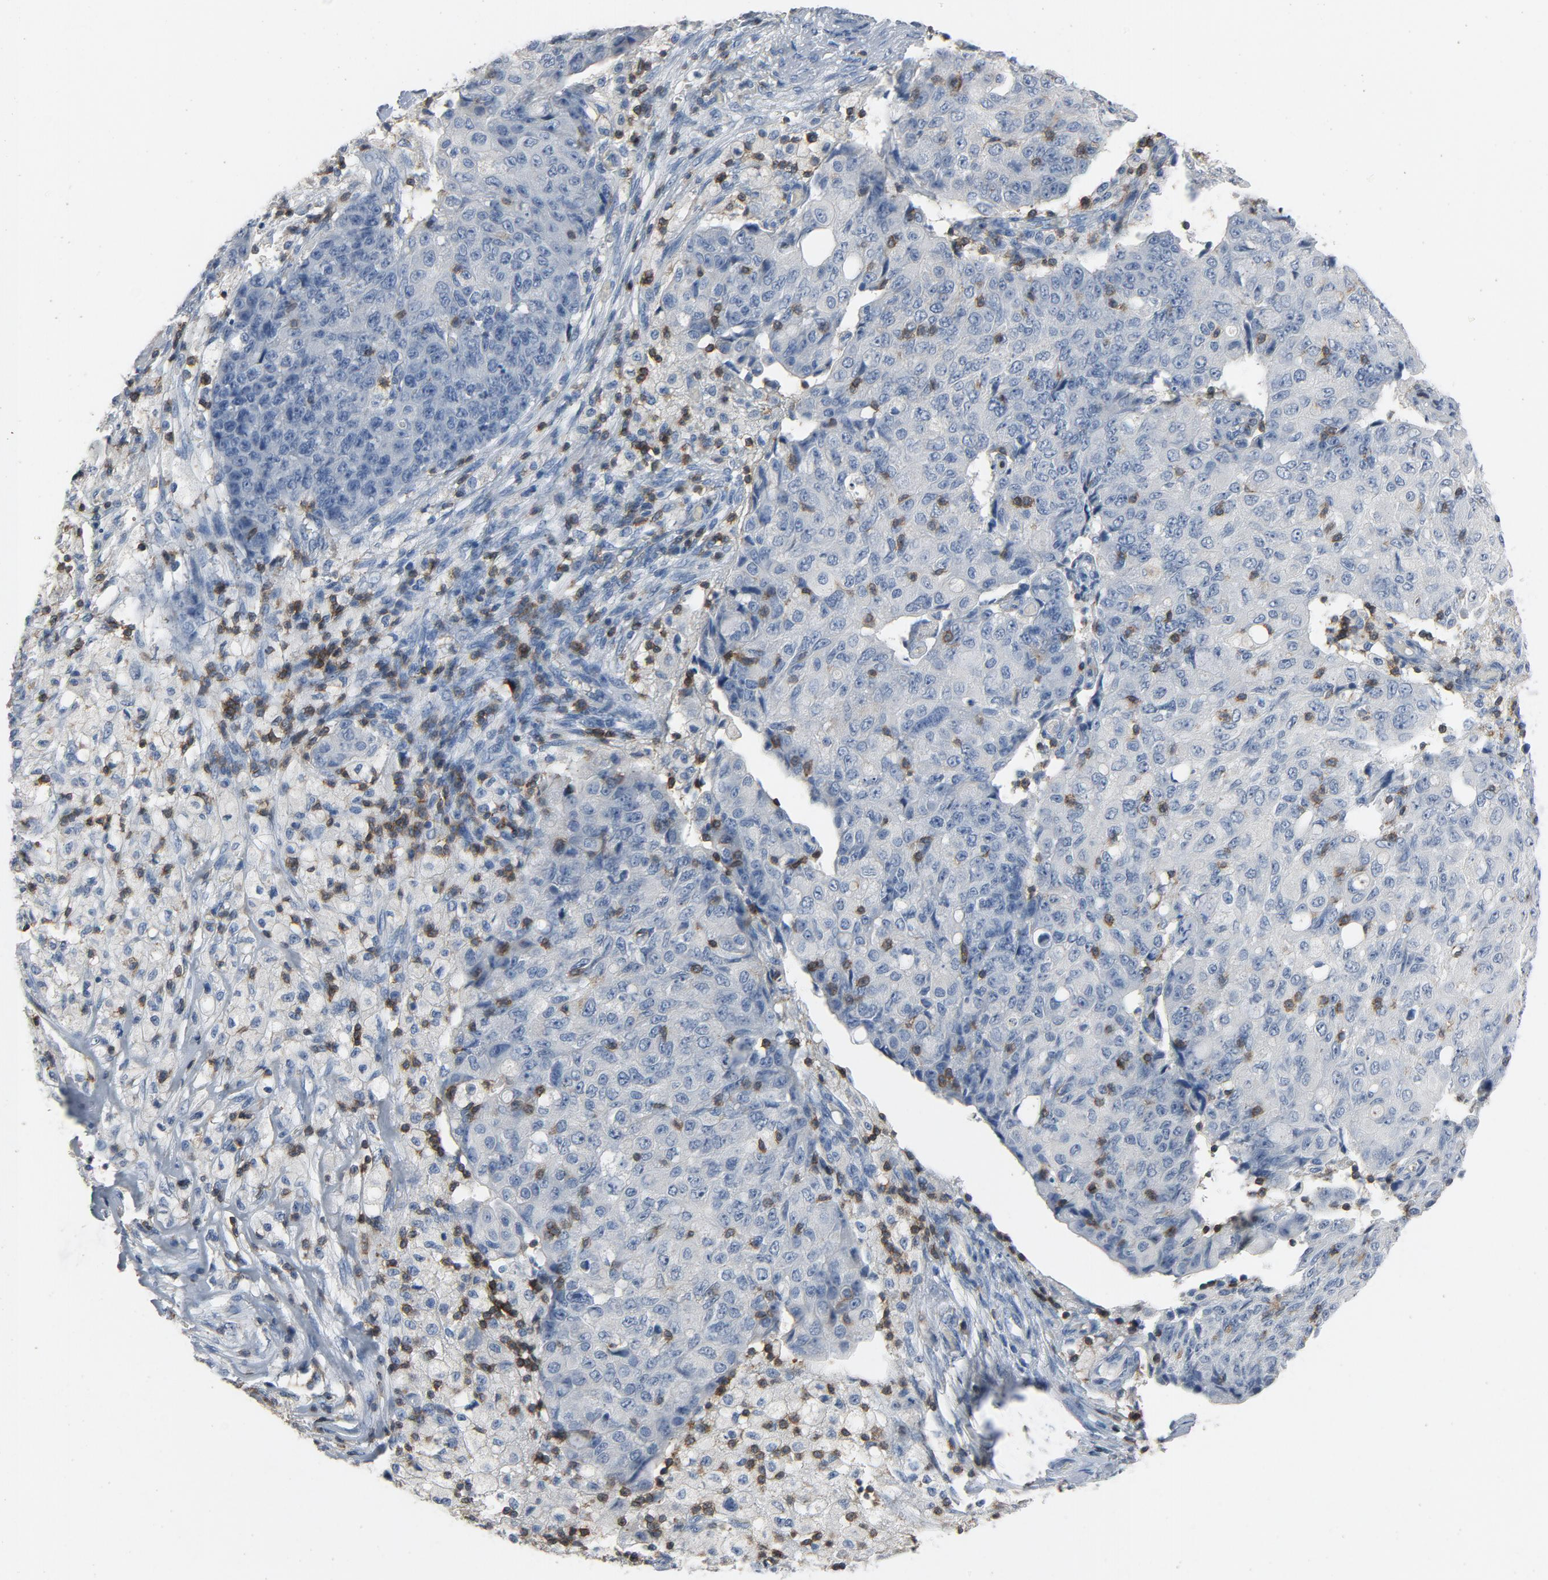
{"staining": {"intensity": "negative", "quantity": "none", "location": "none"}, "tissue": "ovarian cancer", "cell_type": "Tumor cells", "image_type": "cancer", "snomed": [{"axis": "morphology", "description": "Carcinoma, endometroid"}, {"axis": "topography", "description": "Ovary"}], "caption": "Immunohistochemical staining of ovarian endometroid carcinoma displays no significant staining in tumor cells.", "gene": "LCK", "patient": {"sex": "female", "age": 42}}